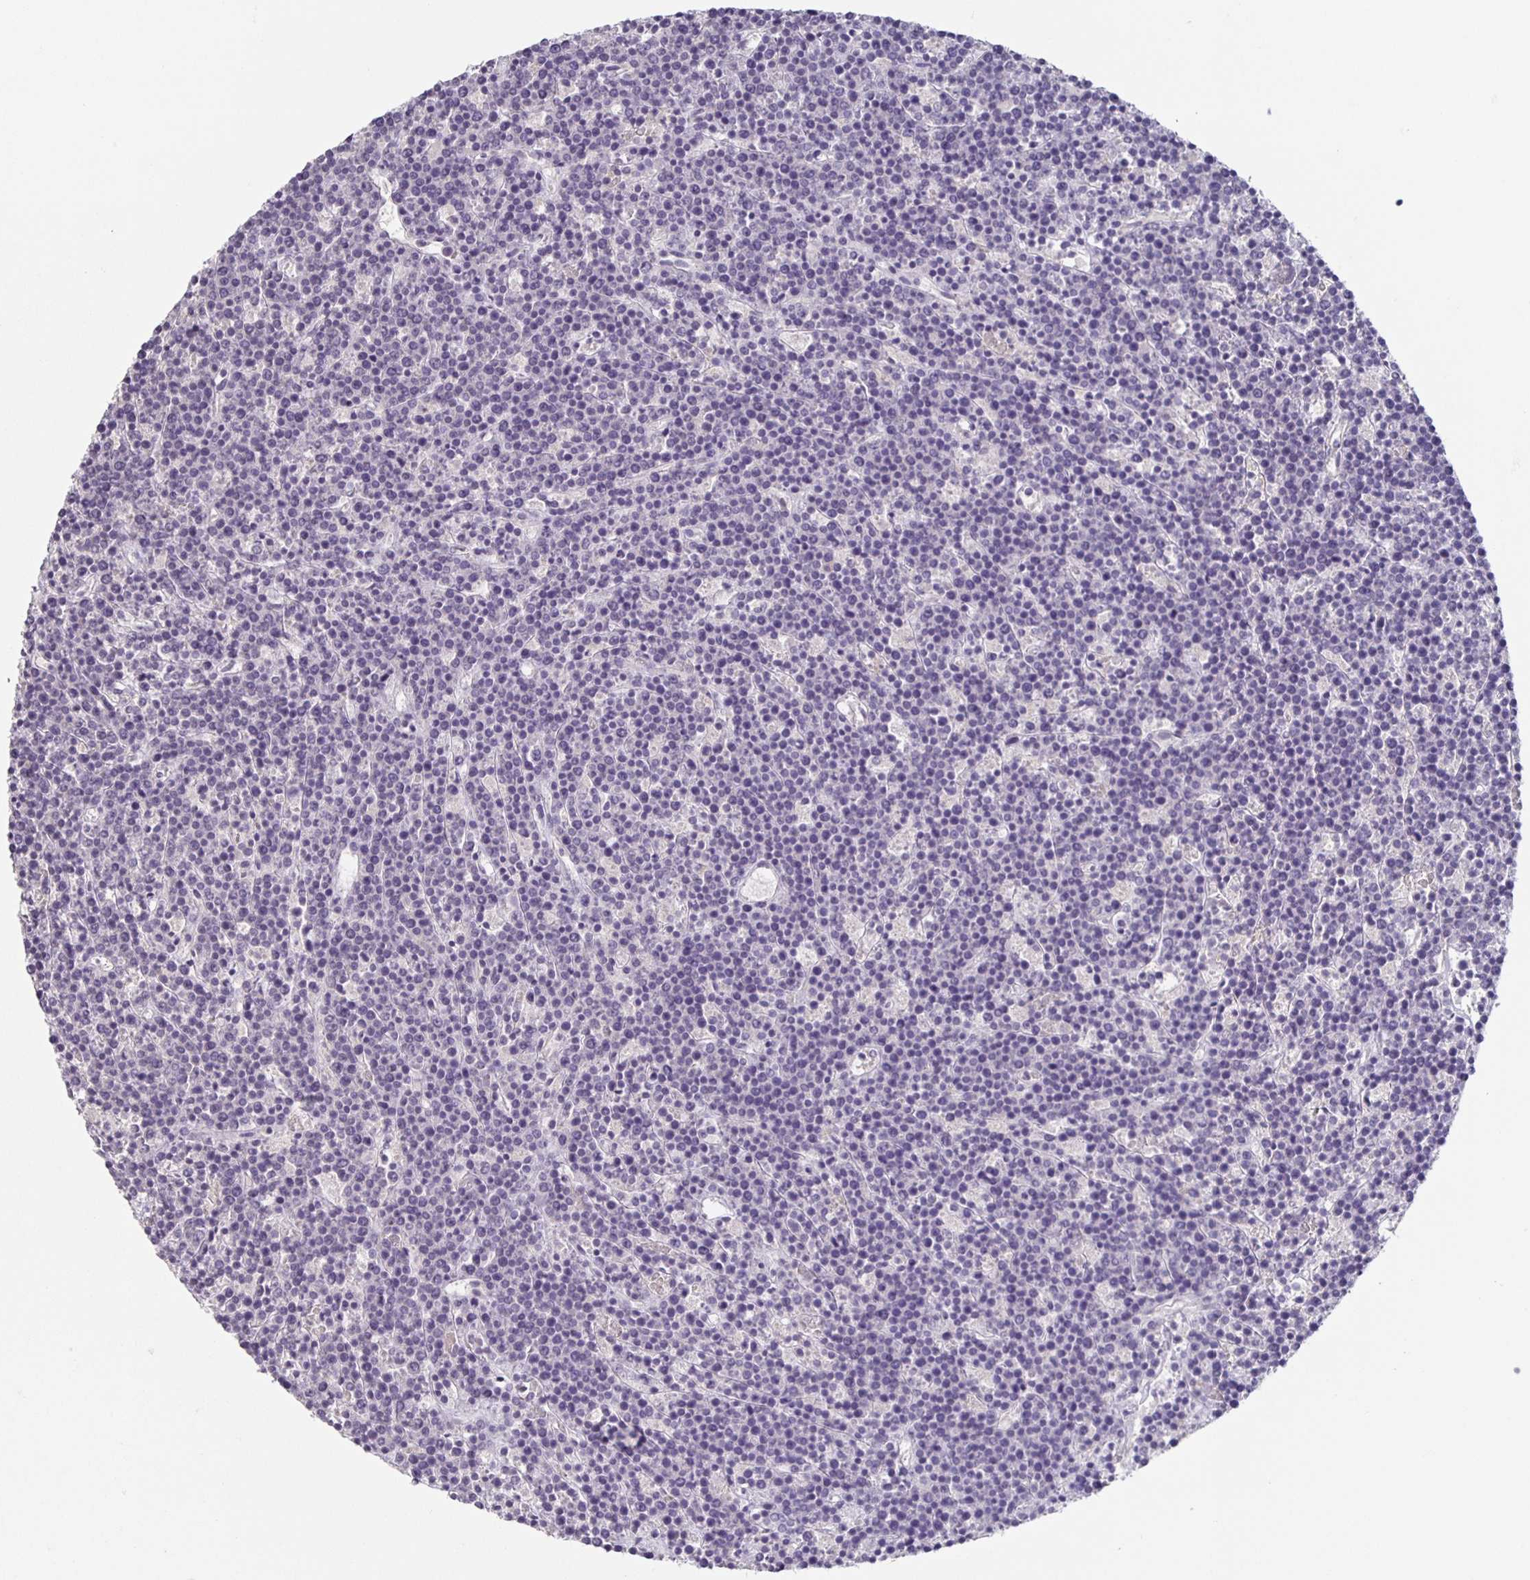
{"staining": {"intensity": "negative", "quantity": "none", "location": "none"}, "tissue": "lymphoma", "cell_type": "Tumor cells", "image_type": "cancer", "snomed": [{"axis": "morphology", "description": "Malignant lymphoma, non-Hodgkin's type, High grade"}, {"axis": "topography", "description": "Ovary"}], "caption": "The photomicrograph reveals no staining of tumor cells in high-grade malignant lymphoma, non-Hodgkin's type. The staining was performed using DAB to visualize the protein expression in brown, while the nuclei were stained in blue with hematoxylin (Magnification: 20x).", "gene": "INSL5", "patient": {"sex": "female", "age": 56}}